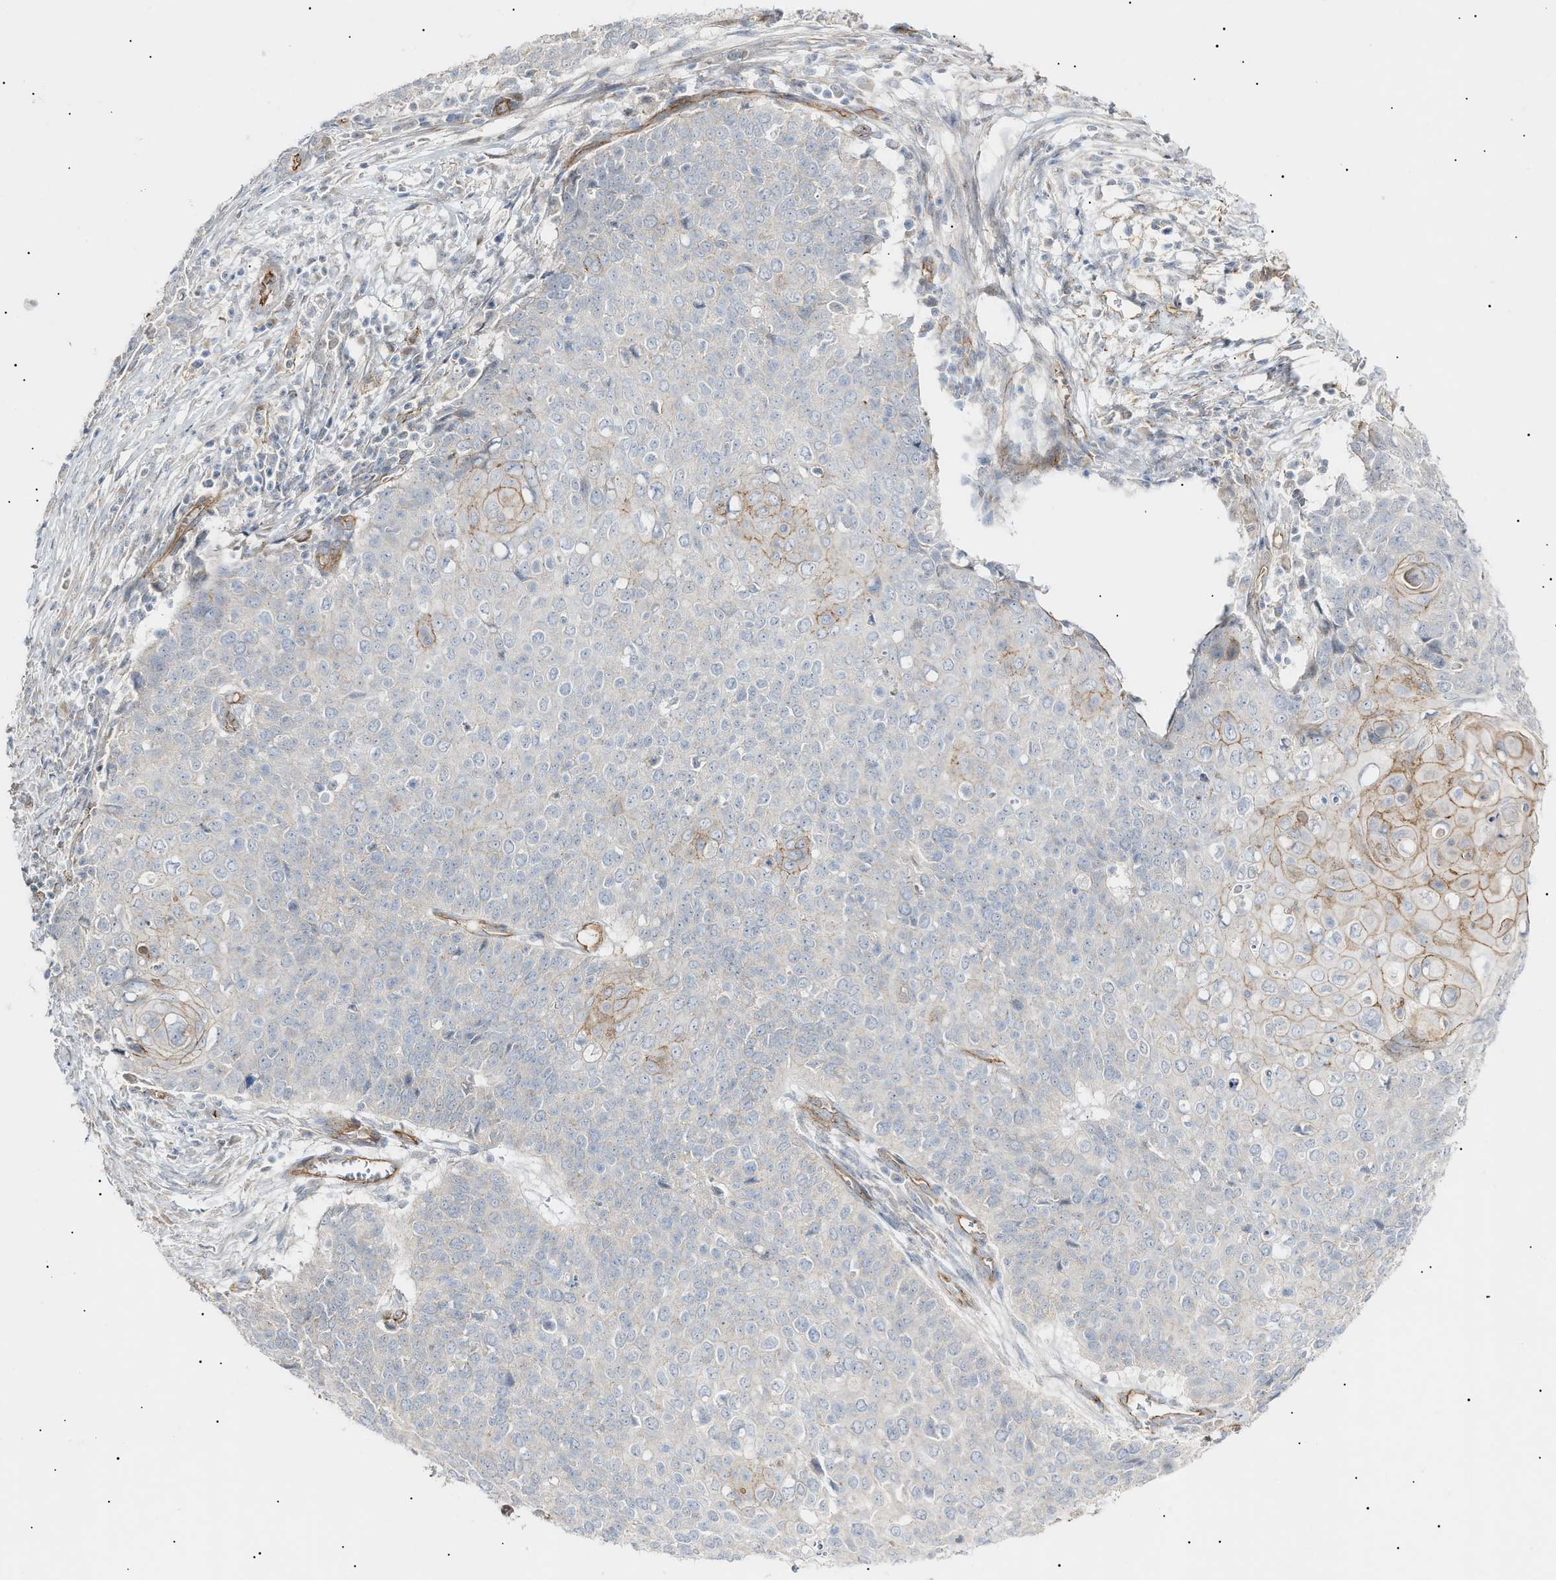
{"staining": {"intensity": "moderate", "quantity": "<25%", "location": "cytoplasmic/membranous"}, "tissue": "cervical cancer", "cell_type": "Tumor cells", "image_type": "cancer", "snomed": [{"axis": "morphology", "description": "Squamous cell carcinoma, NOS"}, {"axis": "topography", "description": "Cervix"}], "caption": "Protein staining shows moderate cytoplasmic/membranous staining in approximately <25% of tumor cells in squamous cell carcinoma (cervical).", "gene": "ZFHX2", "patient": {"sex": "female", "age": 39}}